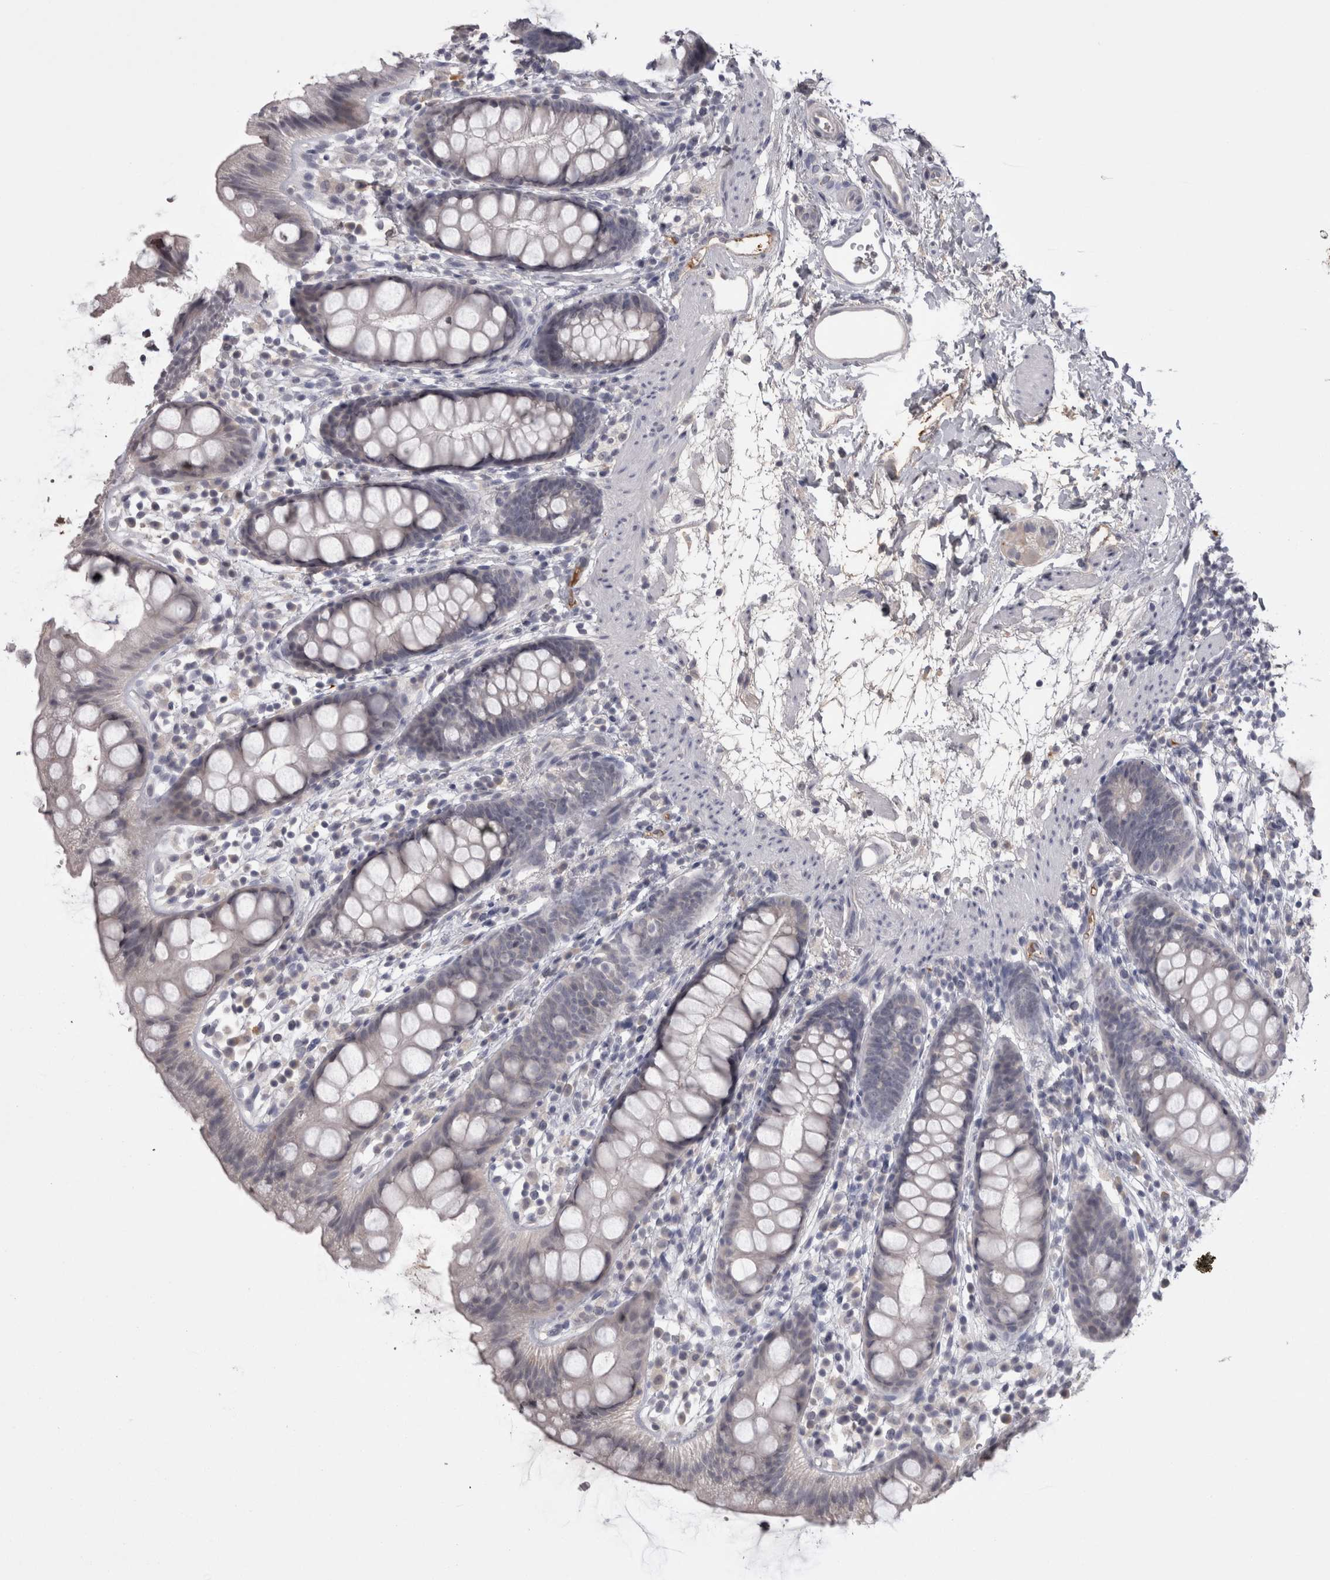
{"staining": {"intensity": "weak", "quantity": "<25%", "location": "cytoplasmic/membranous"}, "tissue": "rectum", "cell_type": "Glandular cells", "image_type": "normal", "snomed": [{"axis": "morphology", "description": "Normal tissue, NOS"}, {"axis": "topography", "description": "Rectum"}], "caption": "IHC photomicrograph of unremarkable rectum: rectum stained with DAB (3,3'-diaminobenzidine) shows no significant protein expression in glandular cells. (DAB IHC with hematoxylin counter stain).", "gene": "SAA4", "patient": {"sex": "female", "age": 65}}